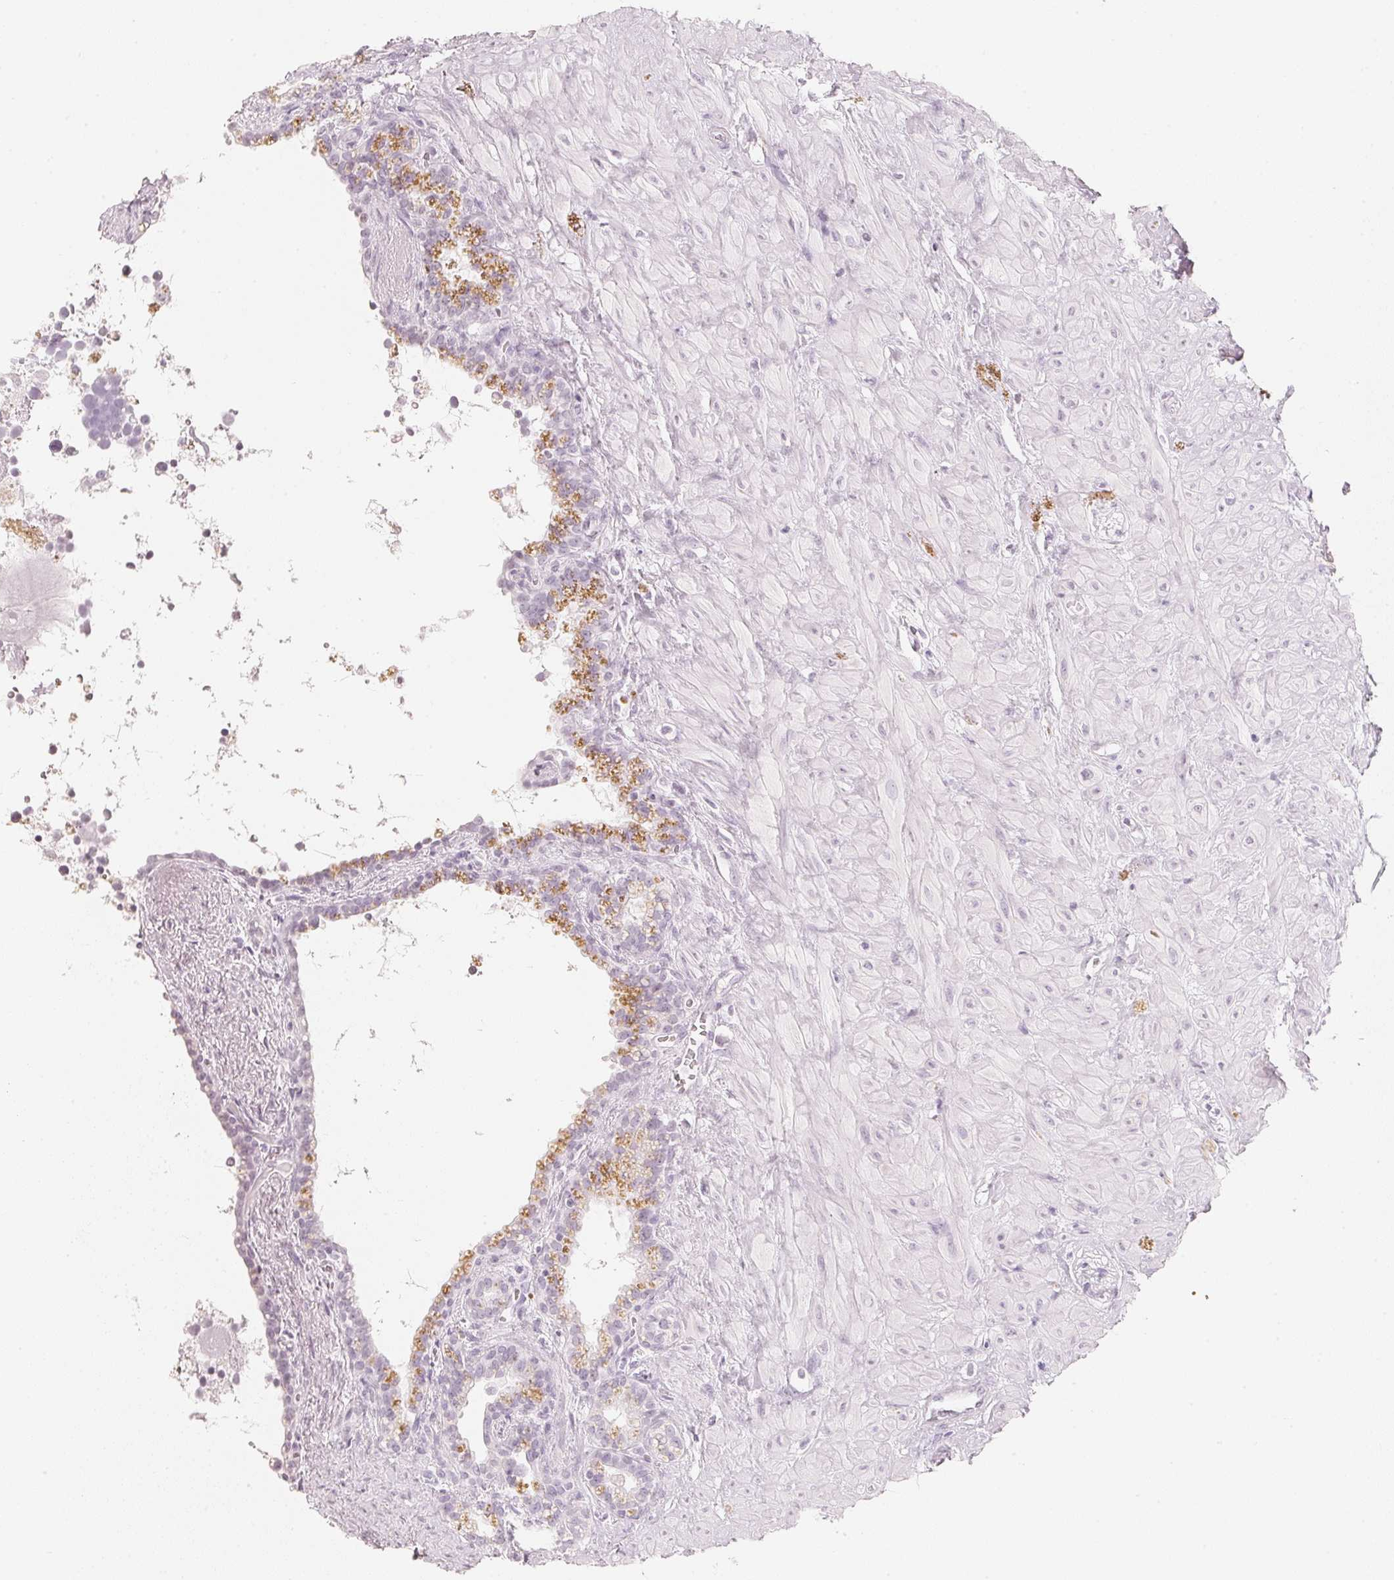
{"staining": {"intensity": "moderate", "quantity": "<25%", "location": "cytoplasmic/membranous"}, "tissue": "seminal vesicle", "cell_type": "Glandular cells", "image_type": "normal", "snomed": [{"axis": "morphology", "description": "Normal tissue, NOS"}, {"axis": "topography", "description": "Seminal veicle"}], "caption": "Glandular cells reveal moderate cytoplasmic/membranous positivity in approximately <25% of cells in normal seminal vesicle.", "gene": "SLC22A8", "patient": {"sex": "male", "age": 76}}